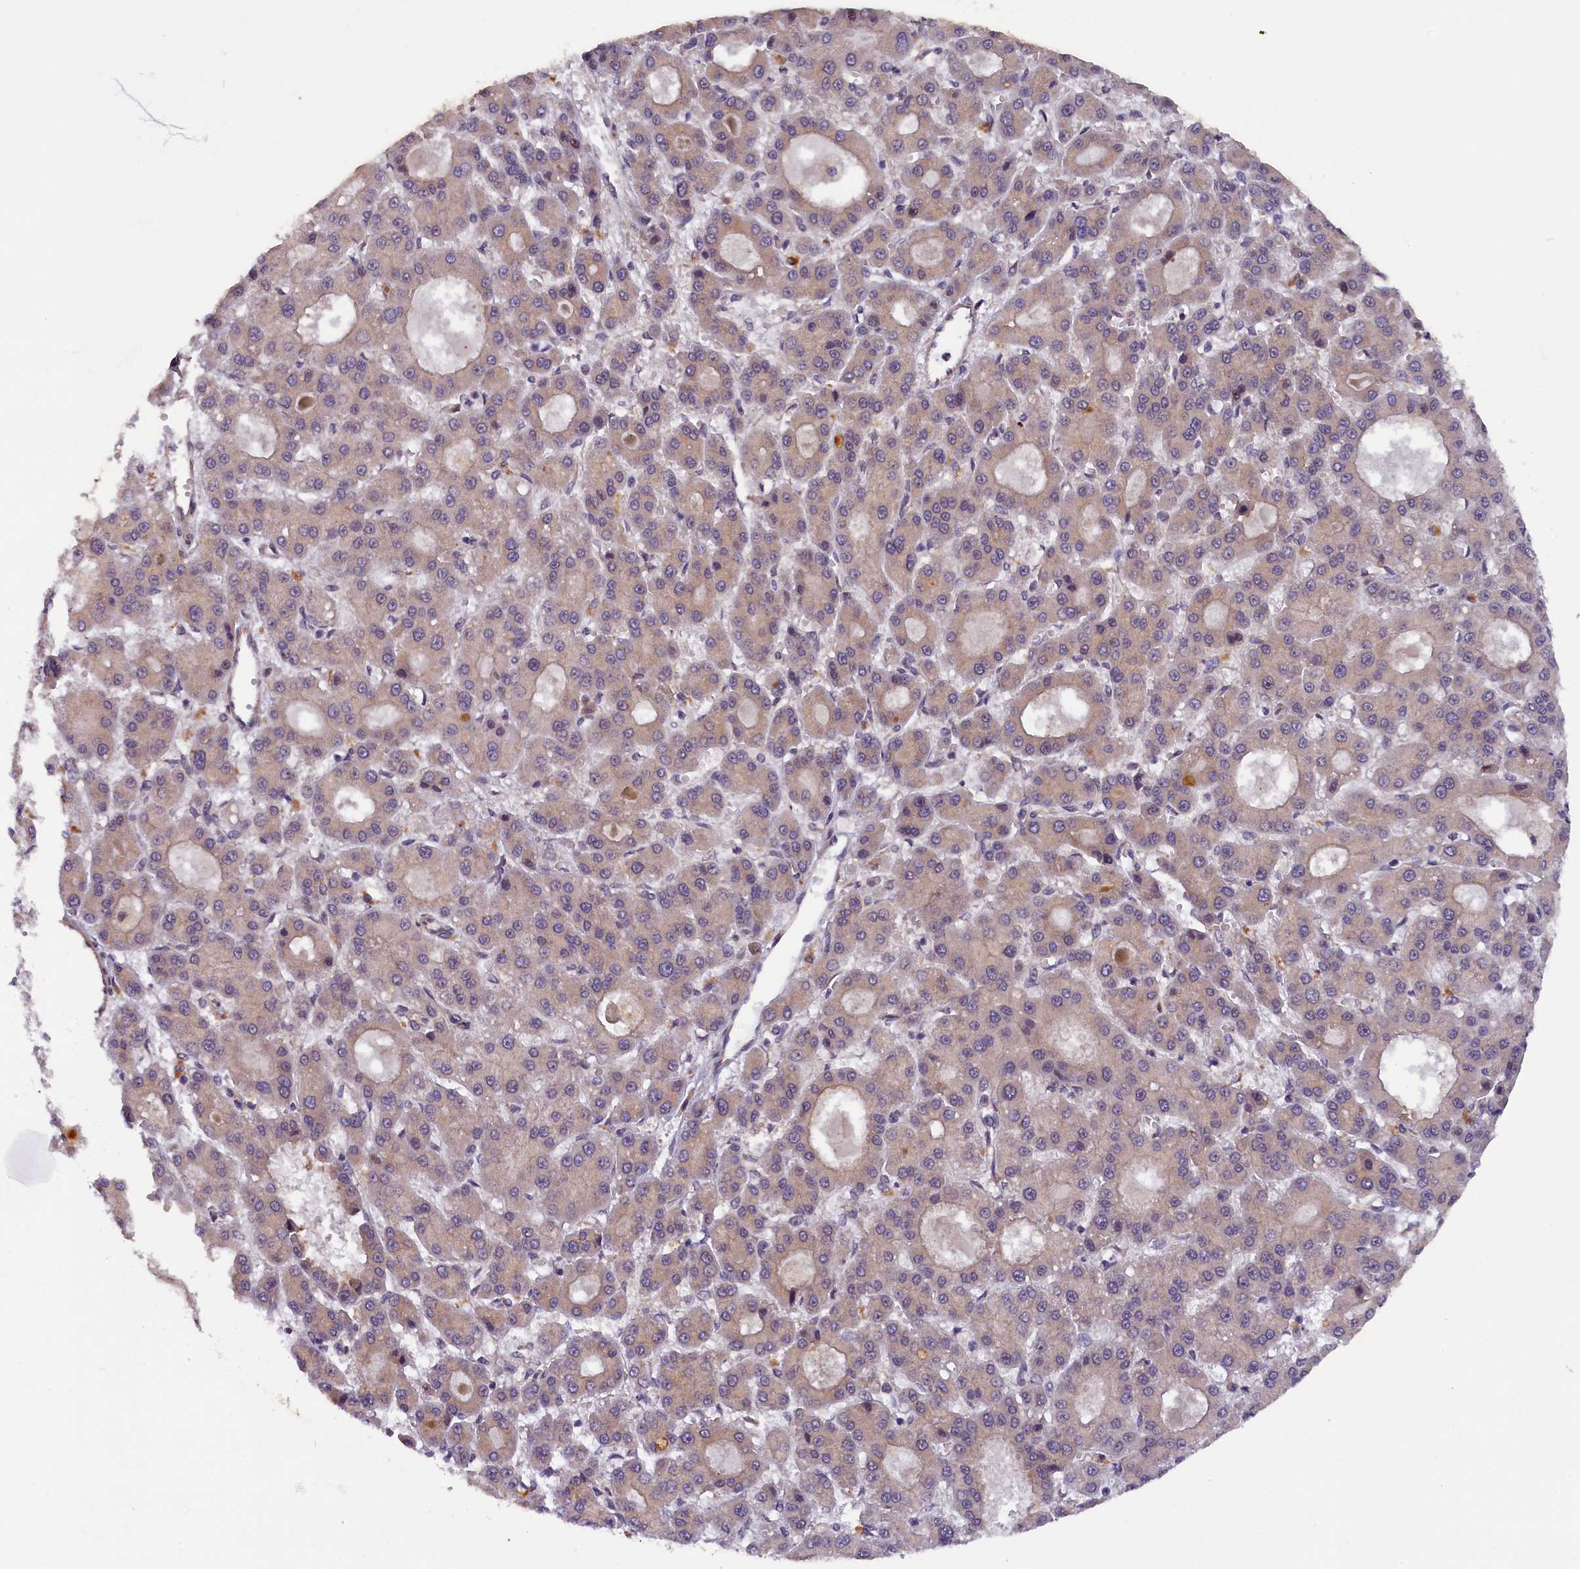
{"staining": {"intensity": "weak", "quantity": "<25%", "location": "cytoplasmic/membranous"}, "tissue": "liver cancer", "cell_type": "Tumor cells", "image_type": "cancer", "snomed": [{"axis": "morphology", "description": "Carcinoma, Hepatocellular, NOS"}, {"axis": "topography", "description": "Liver"}], "caption": "Immunohistochemical staining of human liver cancer reveals no significant staining in tumor cells.", "gene": "CCDC9B", "patient": {"sex": "male", "age": 70}}